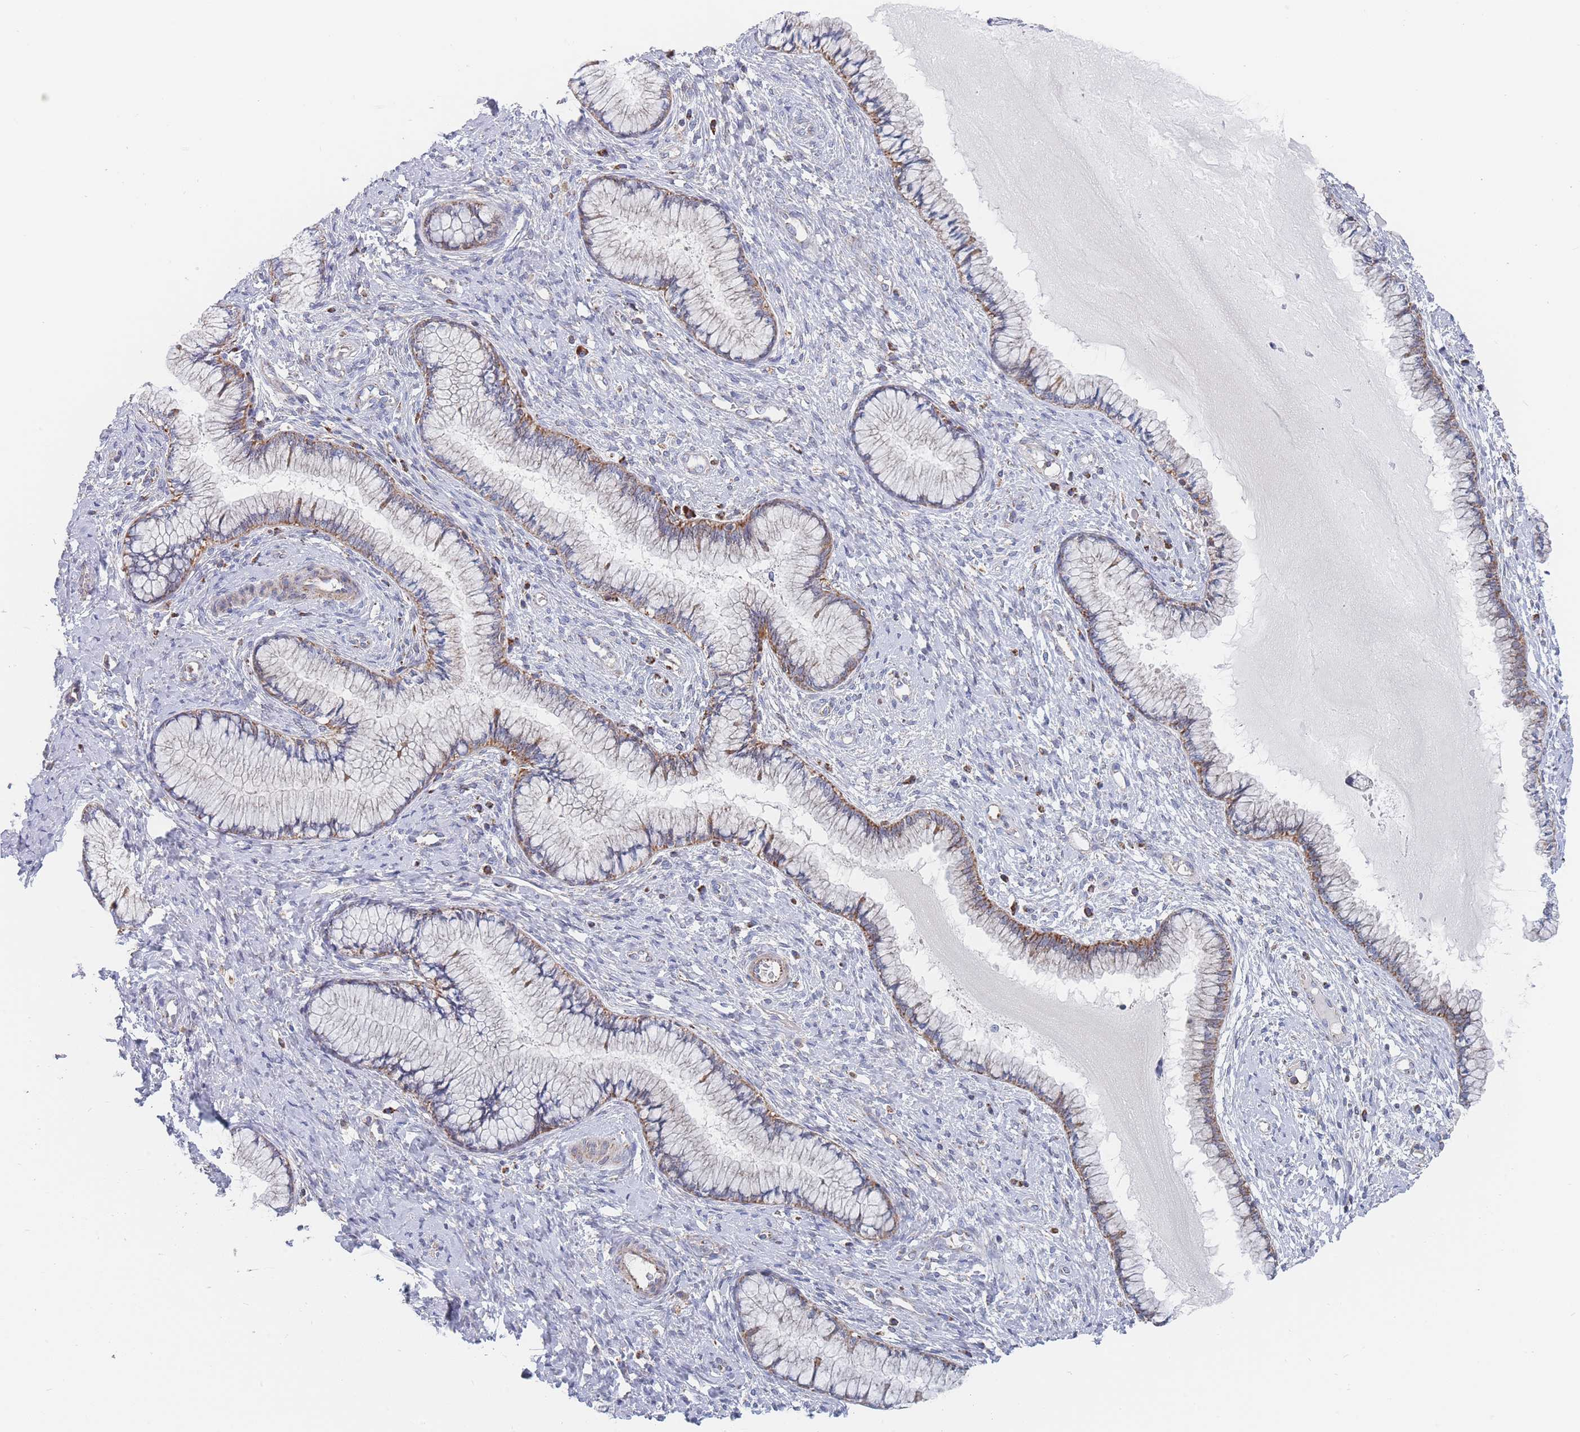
{"staining": {"intensity": "moderate", "quantity": "25%-75%", "location": "cytoplasmic/membranous"}, "tissue": "cervix", "cell_type": "Glandular cells", "image_type": "normal", "snomed": [{"axis": "morphology", "description": "Normal tissue, NOS"}, {"axis": "topography", "description": "Cervix"}], "caption": "The photomicrograph displays immunohistochemical staining of unremarkable cervix. There is moderate cytoplasmic/membranous expression is identified in about 25%-75% of glandular cells.", "gene": "IKZF4", "patient": {"sex": "female", "age": 42}}